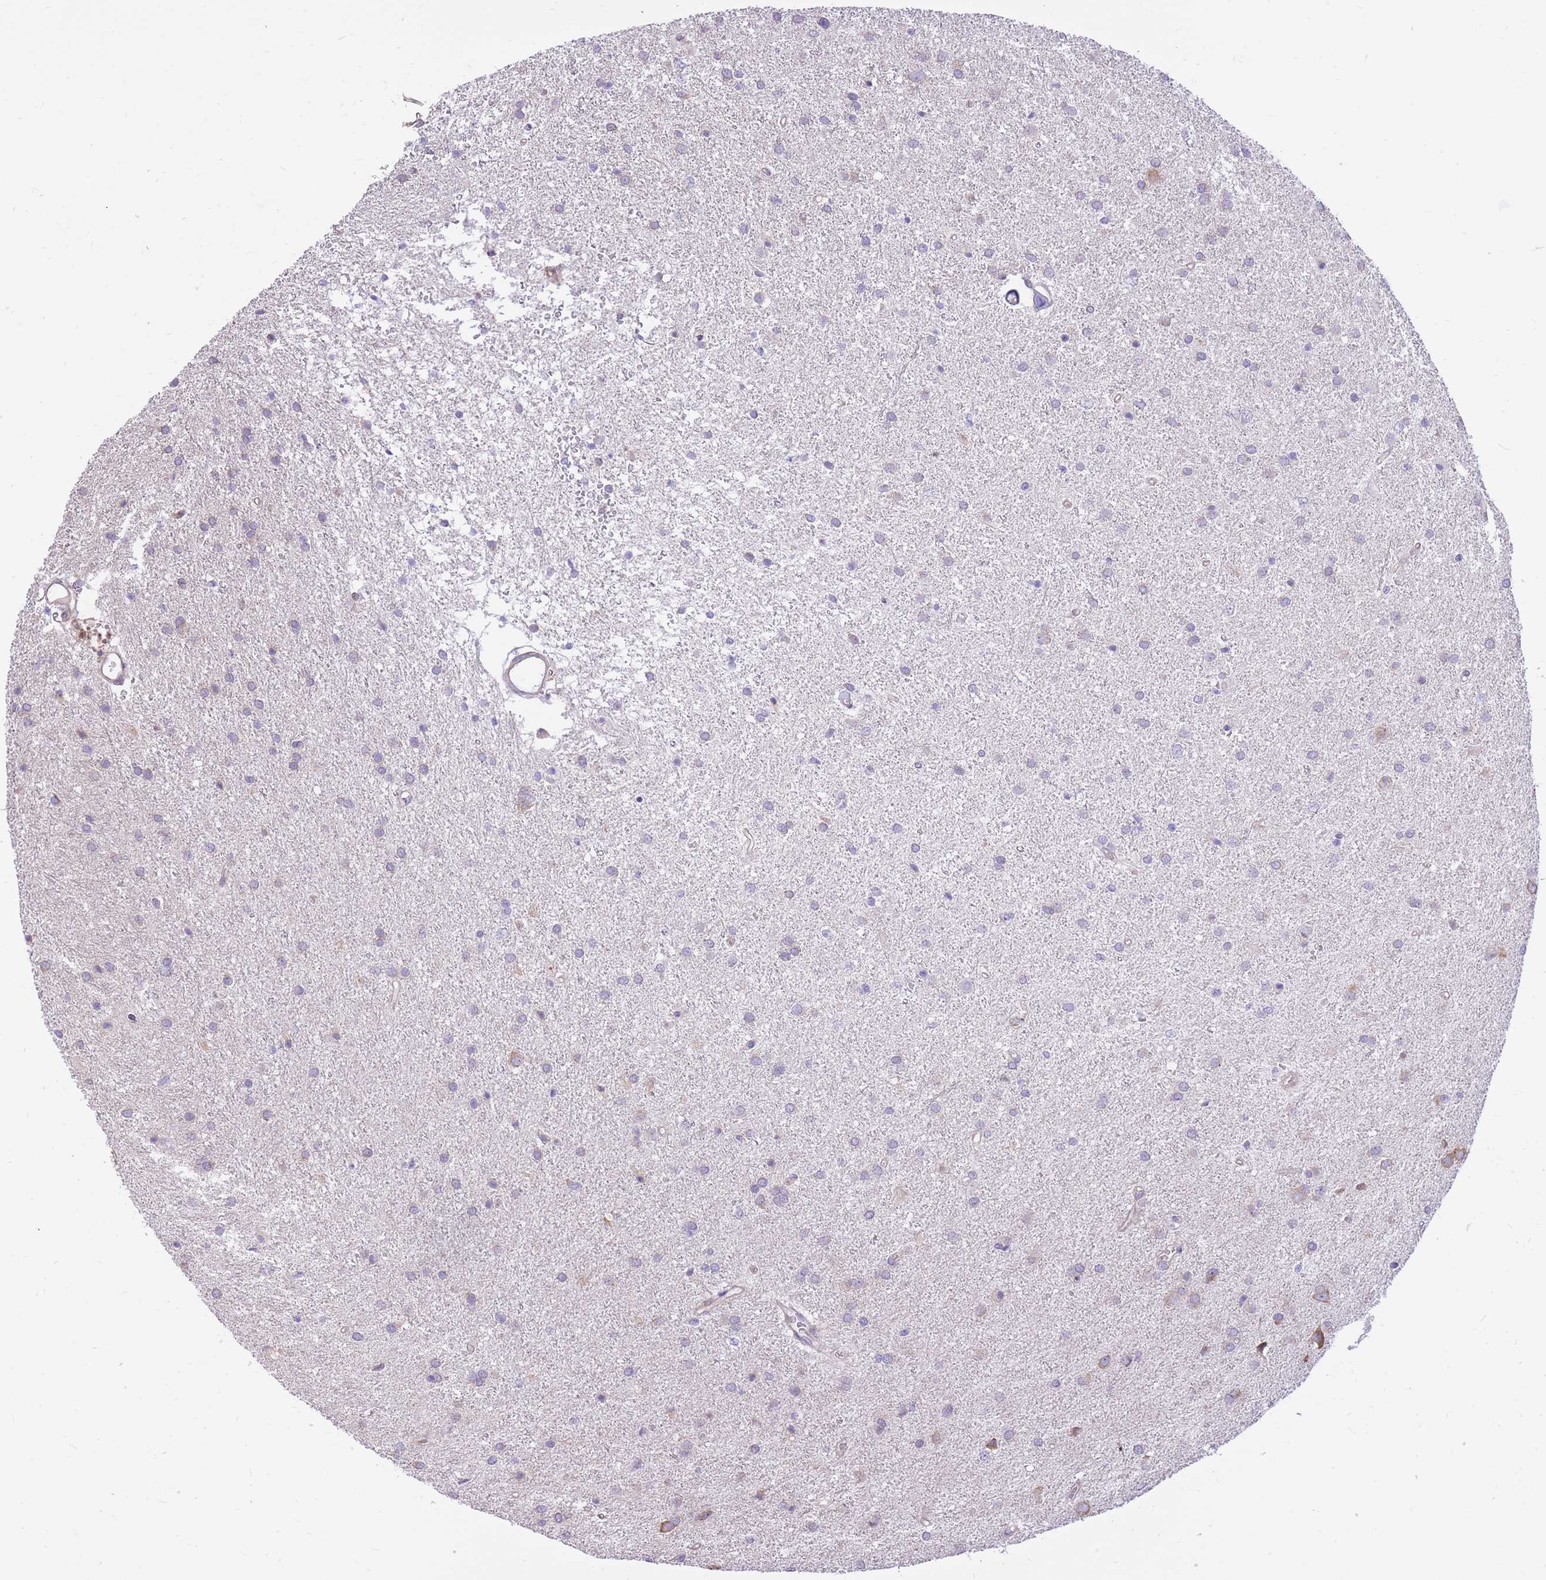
{"staining": {"intensity": "negative", "quantity": "none", "location": "none"}, "tissue": "glioma", "cell_type": "Tumor cells", "image_type": "cancer", "snomed": [{"axis": "morphology", "description": "Glioma, malignant, High grade"}, {"axis": "topography", "description": "Brain"}], "caption": "Malignant glioma (high-grade) stained for a protein using immunohistochemistry shows no expression tumor cells.", "gene": "GBP7", "patient": {"sex": "female", "age": 50}}